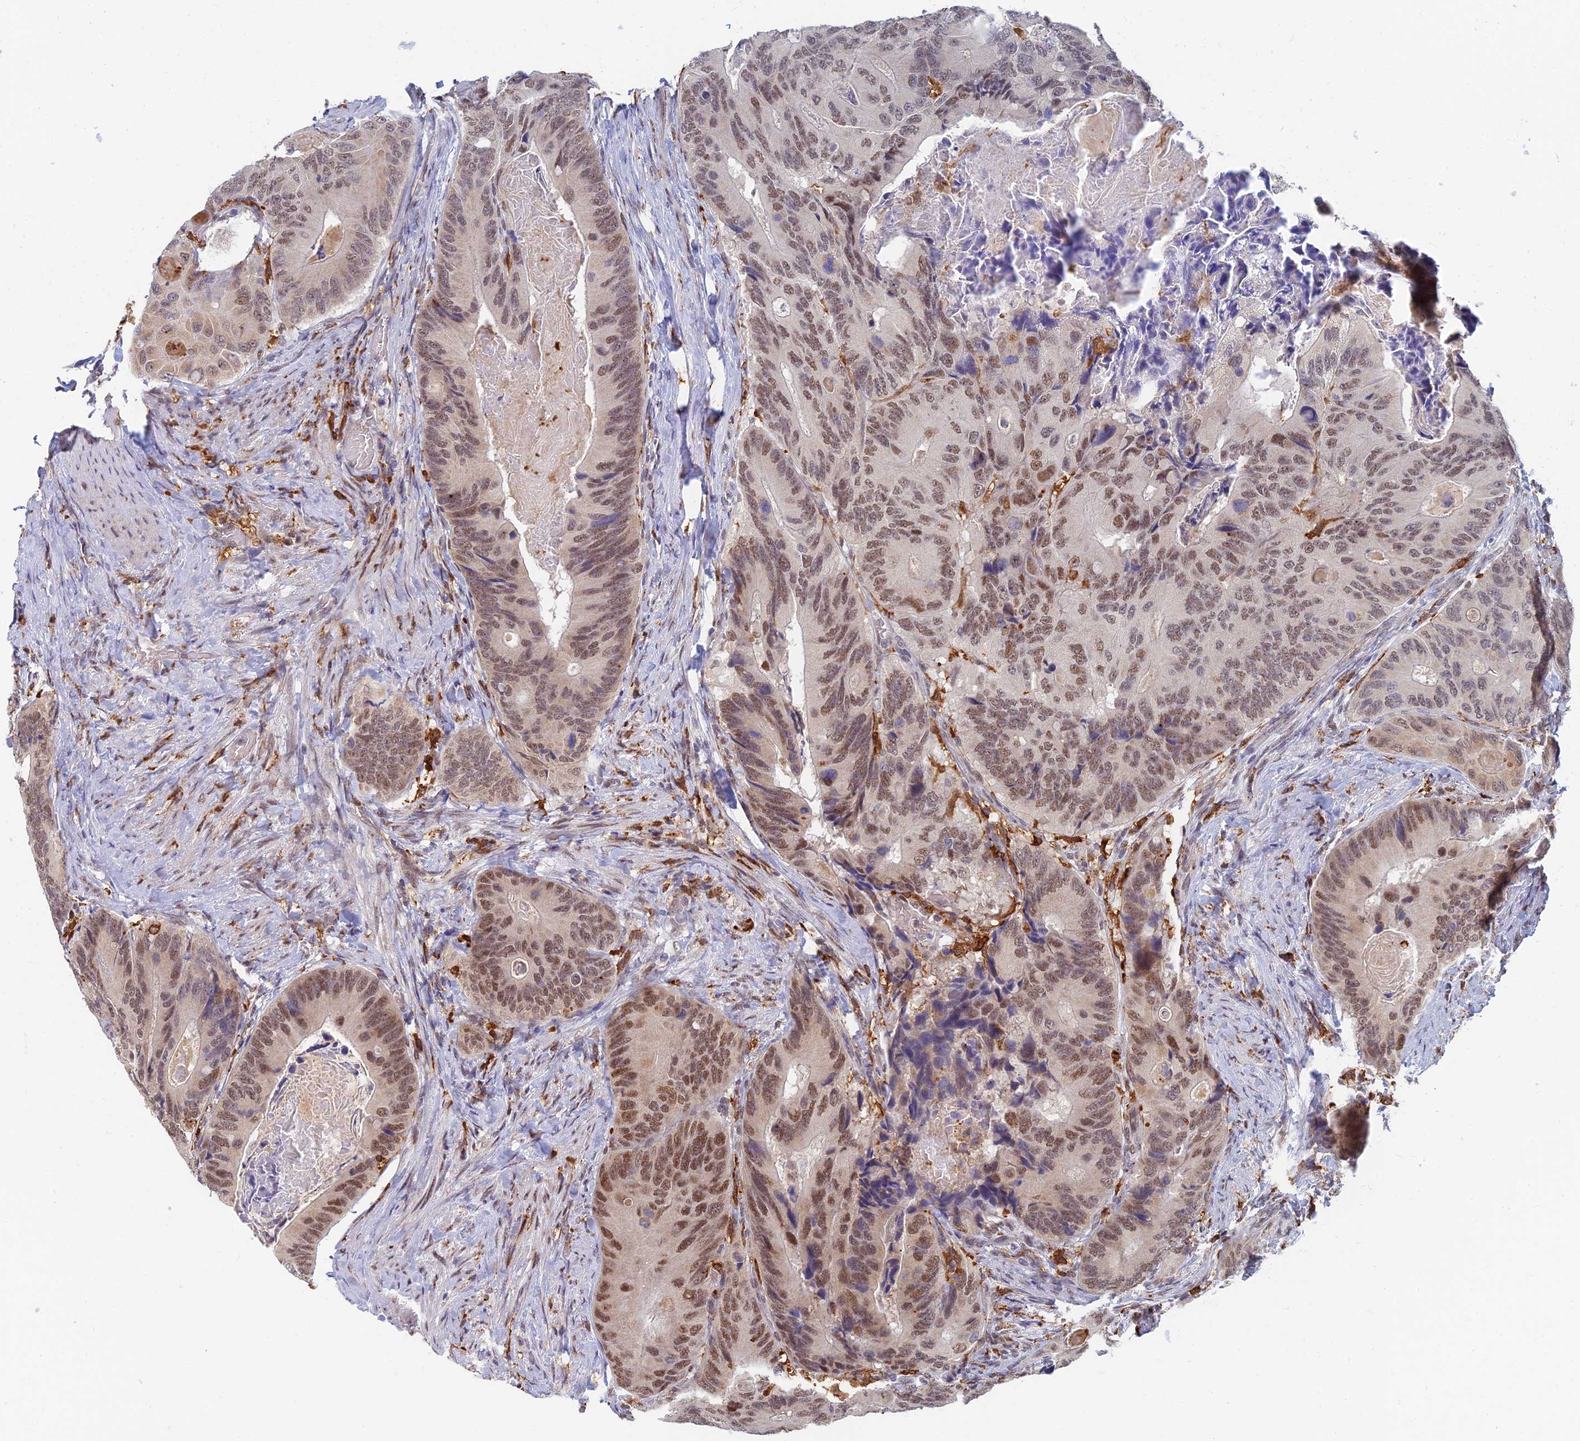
{"staining": {"intensity": "moderate", "quantity": ">75%", "location": "nuclear"}, "tissue": "colorectal cancer", "cell_type": "Tumor cells", "image_type": "cancer", "snomed": [{"axis": "morphology", "description": "Adenocarcinoma, NOS"}, {"axis": "topography", "description": "Colon"}], "caption": "Protein staining of colorectal cancer (adenocarcinoma) tissue displays moderate nuclear expression in about >75% of tumor cells. The staining was performed using DAB (3,3'-diaminobenzidine) to visualize the protein expression in brown, while the nuclei were stained in blue with hematoxylin (Magnification: 20x).", "gene": "GPATCH1", "patient": {"sex": "male", "age": 84}}